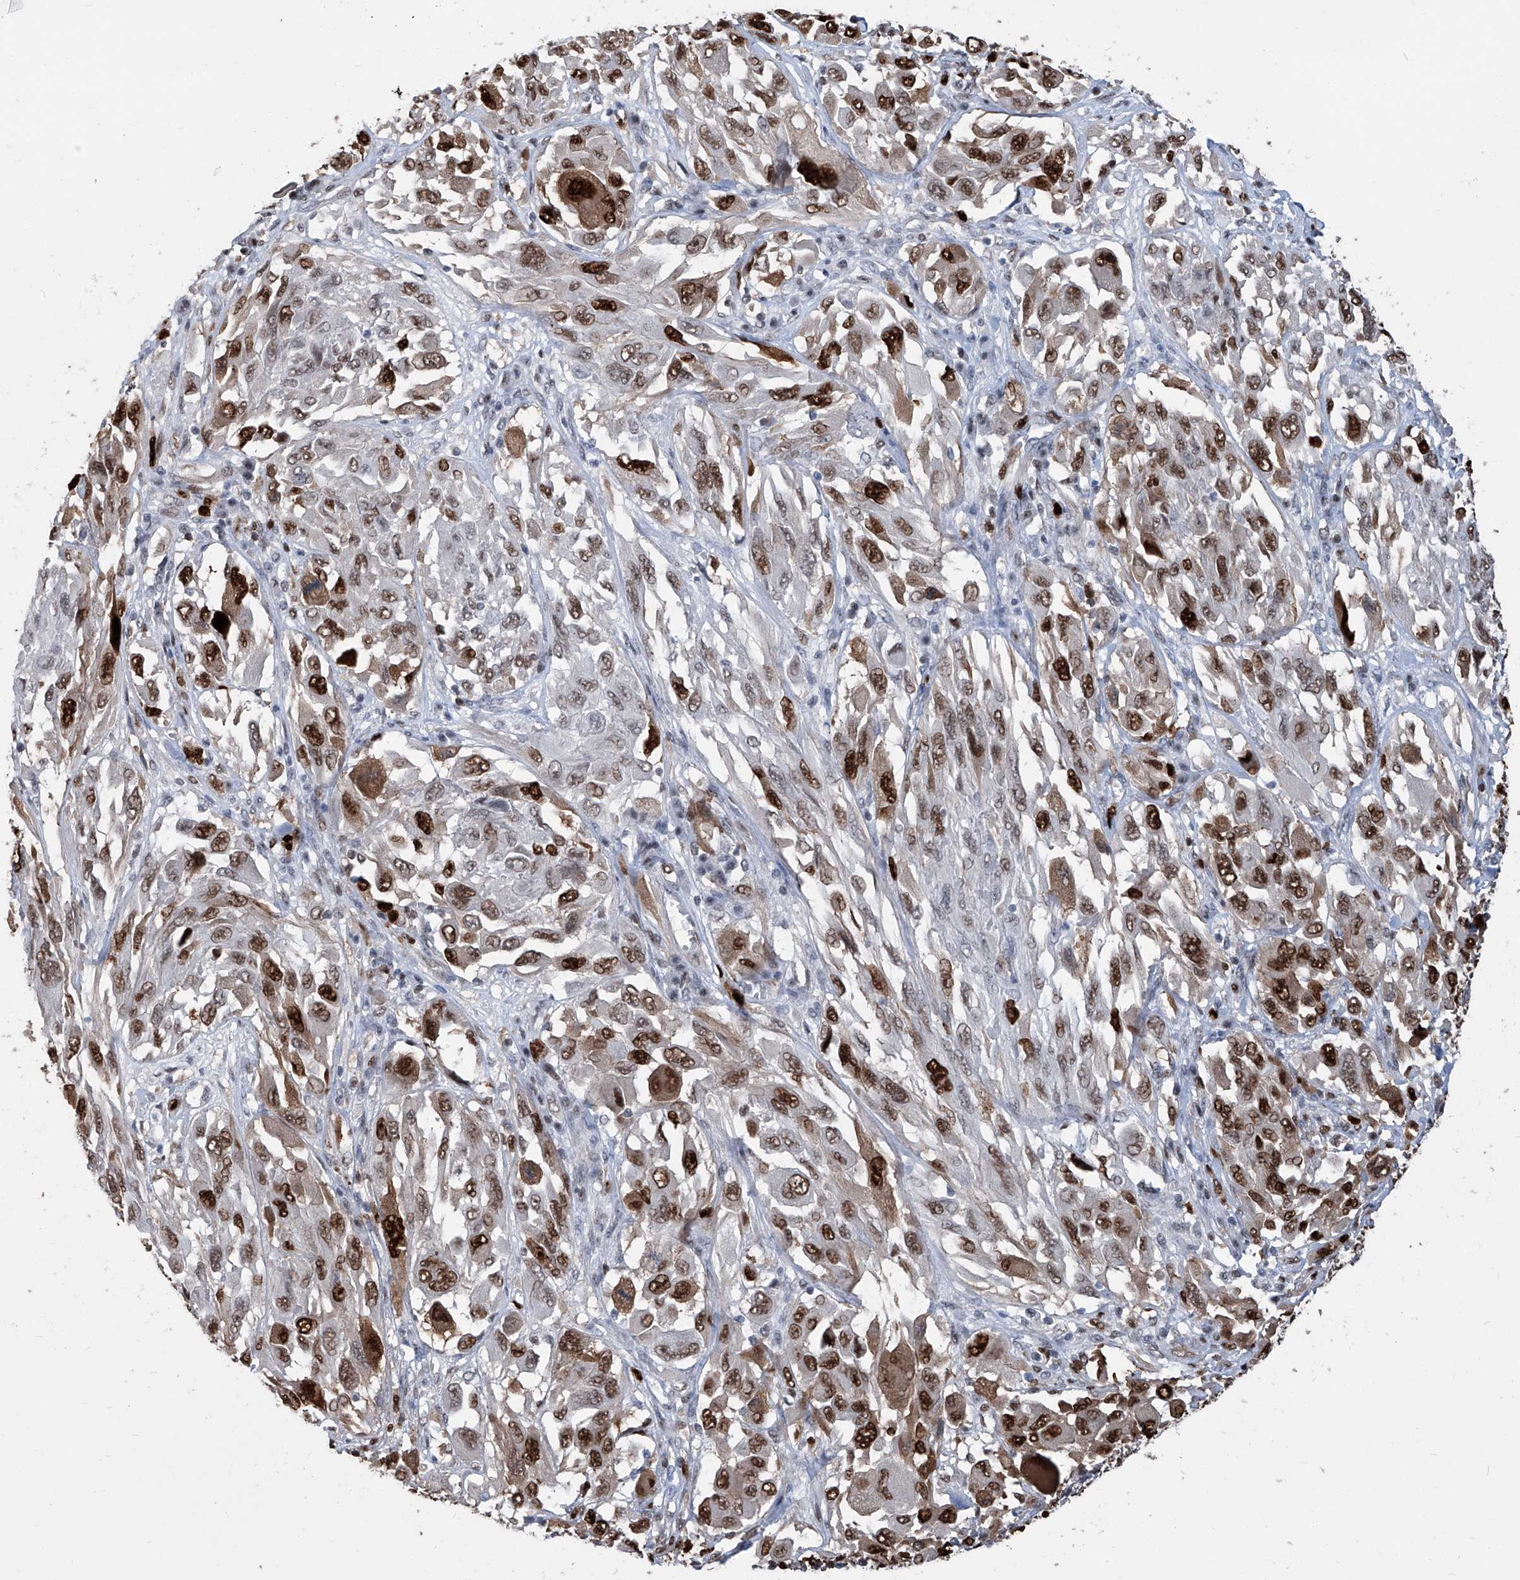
{"staining": {"intensity": "strong", "quantity": ">75%", "location": "cytoplasmic/membranous,nuclear"}, "tissue": "melanoma", "cell_type": "Tumor cells", "image_type": "cancer", "snomed": [{"axis": "morphology", "description": "Malignant melanoma, NOS"}, {"axis": "topography", "description": "Skin"}], "caption": "Human malignant melanoma stained with a brown dye demonstrates strong cytoplasmic/membranous and nuclear positive staining in approximately >75% of tumor cells.", "gene": "PCNA", "patient": {"sex": "female", "age": 91}}